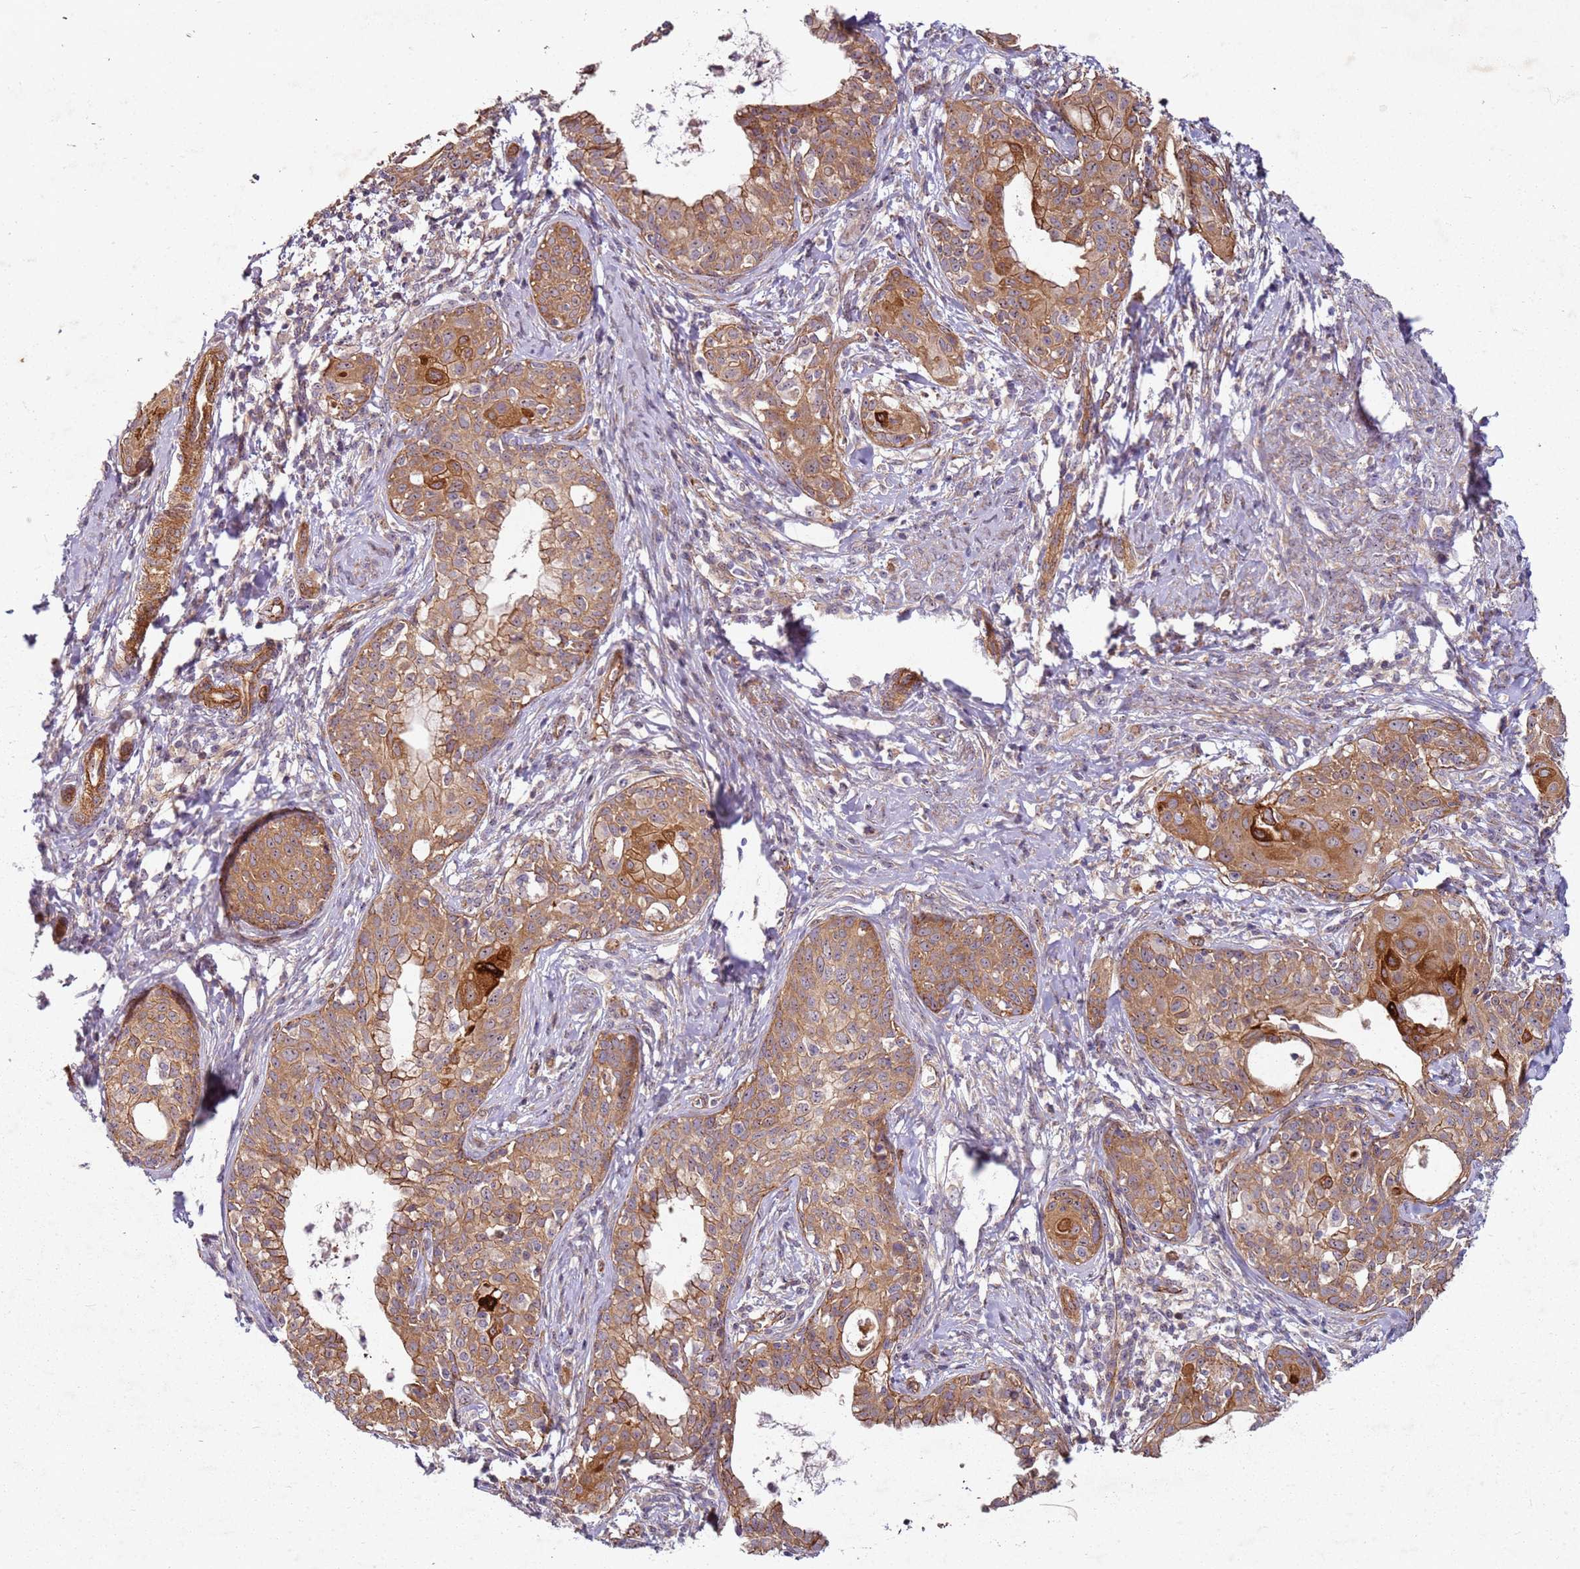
{"staining": {"intensity": "moderate", "quantity": ">75%", "location": "cytoplasmic/membranous"}, "tissue": "cervical cancer", "cell_type": "Tumor cells", "image_type": "cancer", "snomed": [{"axis": "morphology", "description": "Squamous cell carcinoma, NOS"}, {"axis": "topography", "description": "Cervix"}], "caption": "The micrograph demonstrates a brown stain indicating the presence of a protein in the cytoplasmic/membranous of tumor cells in cervical cancer (squamous cell carcinoma).", "gene": "C2CD4B", "patient": {"sex": "female", "age": 52}}